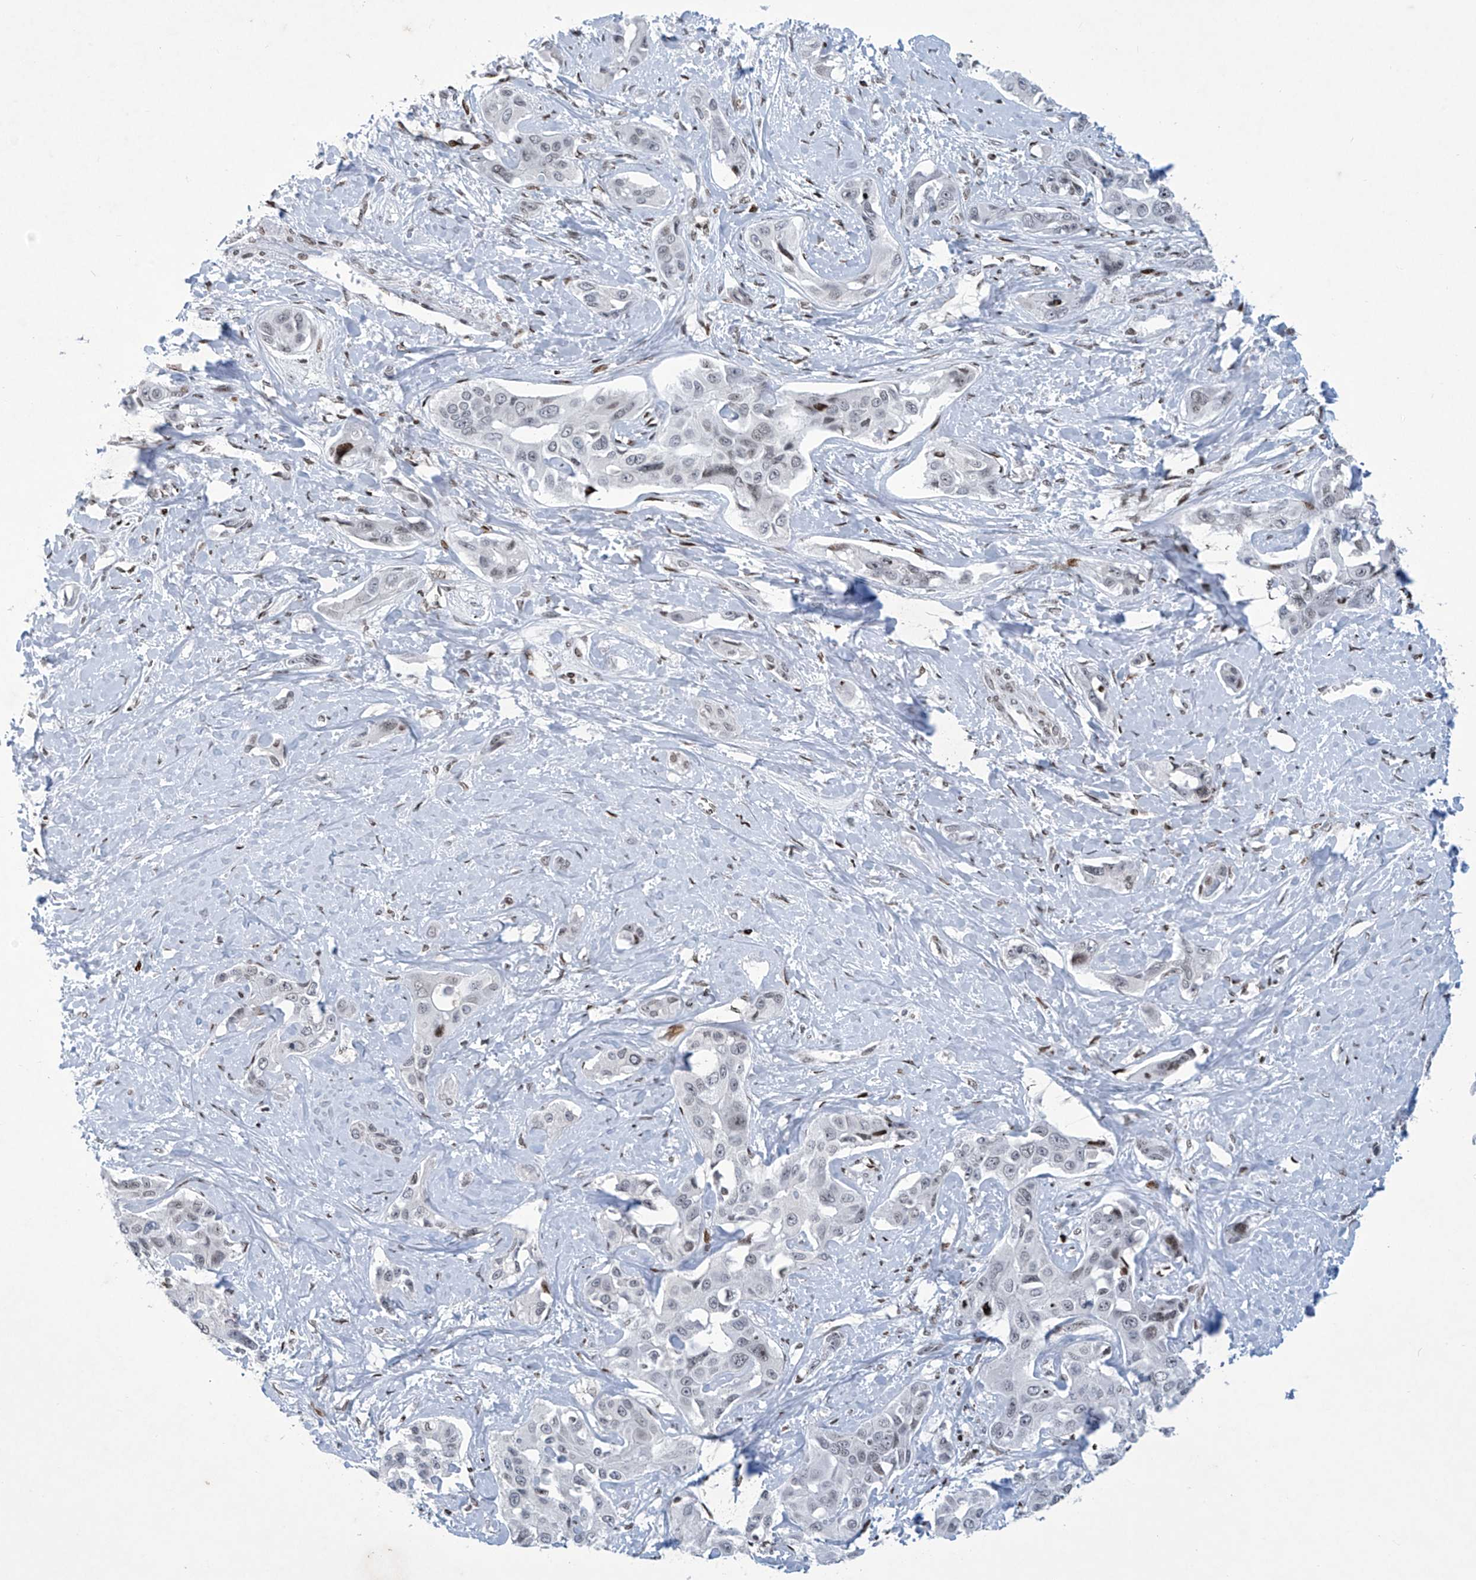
{"staining": {"intensity": "weak", "quantity": "25%-75%", "location": "nuclear"}, "tissue": "liver cancer", "cell_type": "Tumor cells", "image_type": "cancer", "snomed": [{"axis": "morphology", "description": "Cholangiocarcinoma"}, {"axis": "topography", "description": "Liver"}], "caption": "A photomicrograph showing weak nuclear staining in about 25%-75% of tumor cells in liver cancer (cholangiocarcinoma), as visualized by brown immunohistochemical staining.", "gene": "RFX7", "patient": {"sex": "male", "age": 59}}